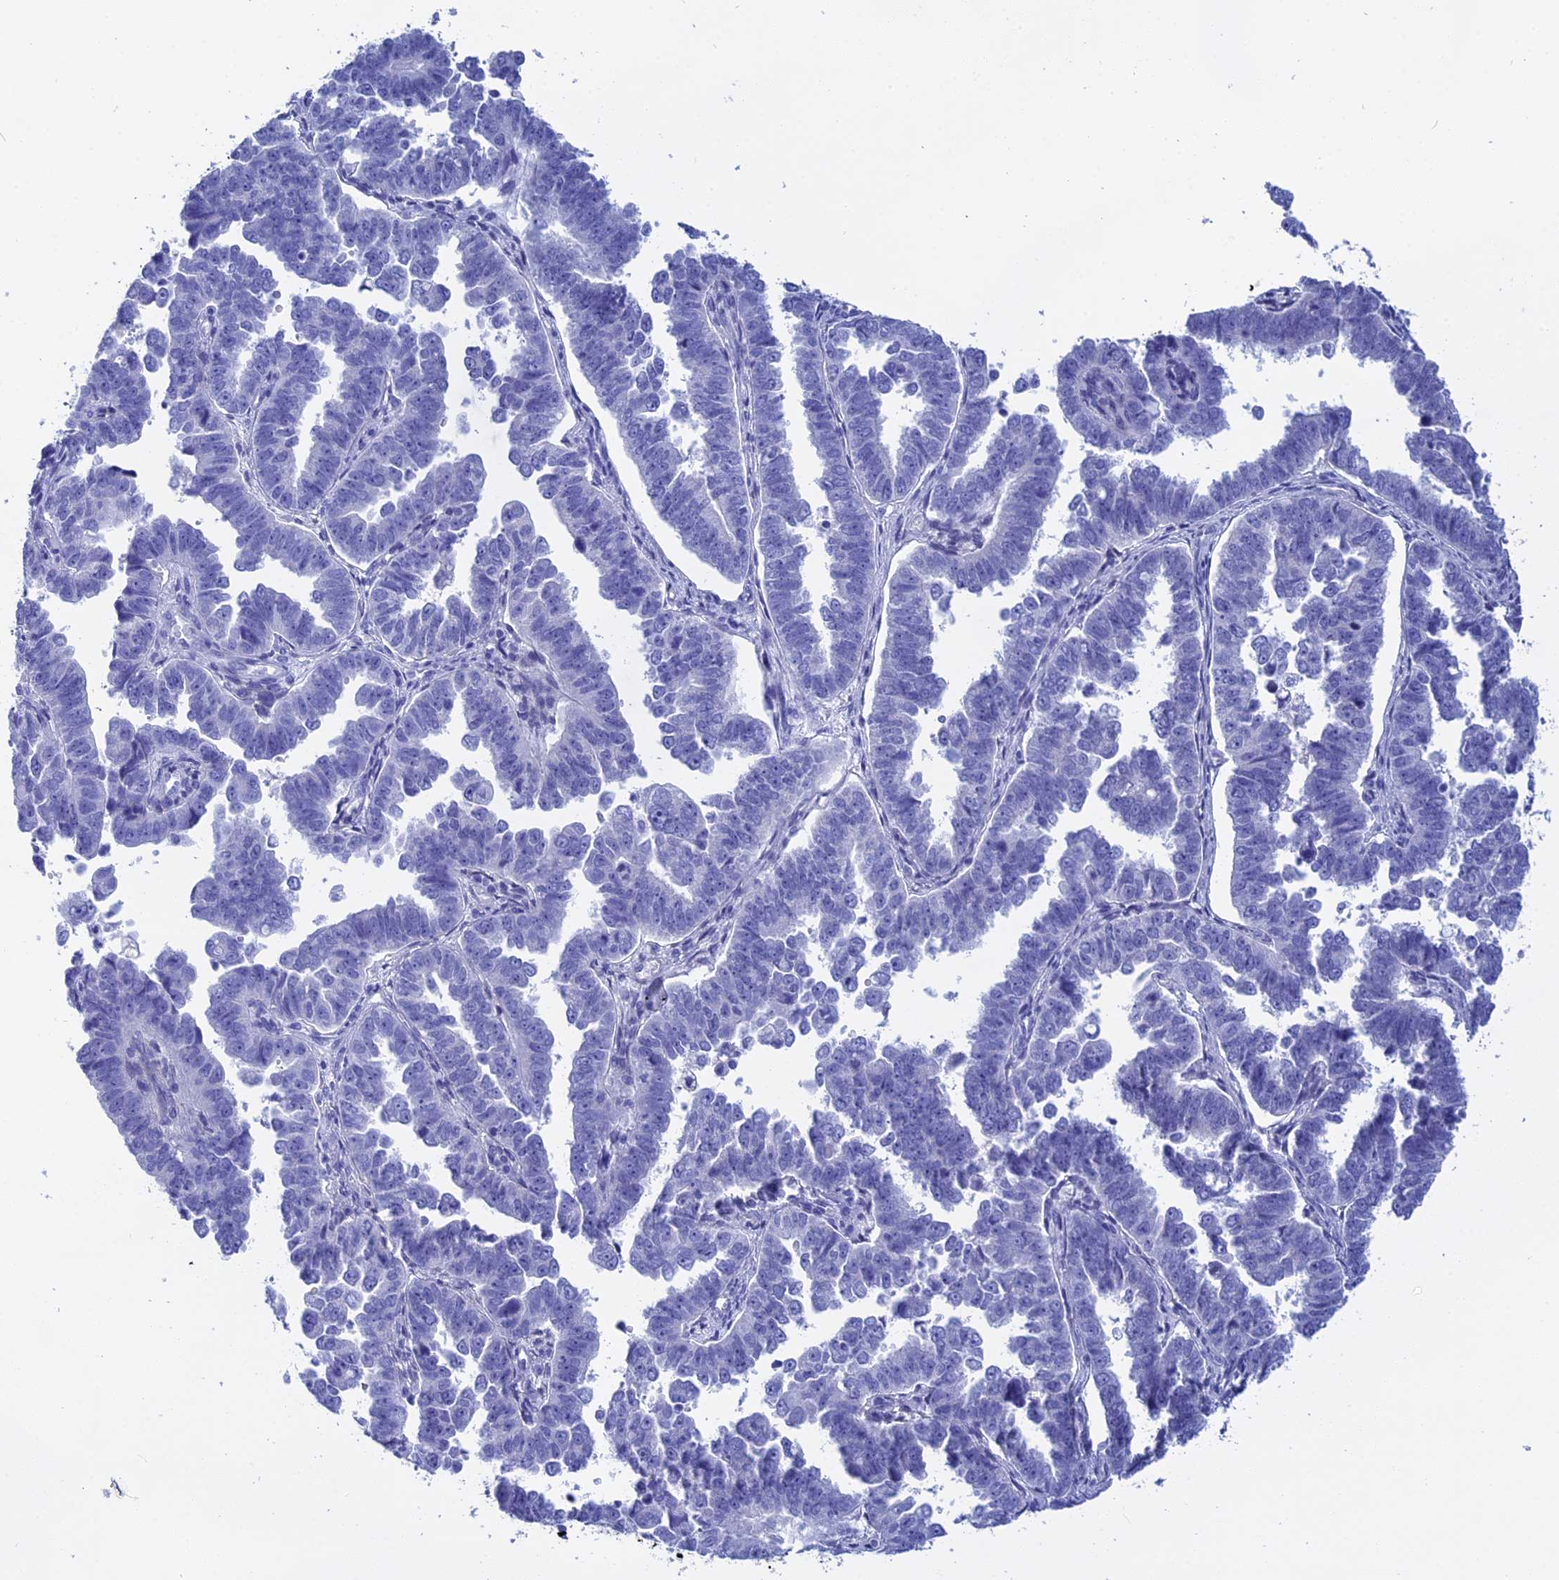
{"staining": {"intensity": "negative", "quantity": "none", "location": "none"}, "tissue": "endometrial cancer", "cell_type": "Tumor cells", "image_type": "cancer", "snomed": [{"axis": "morphology", "description": "Adenocarcinoma, NOS"}, {"axis": "topography", "description": "Endometrium"}], "caption": "A photomicrograph of human endometrial cancer is negative for staining in tumor cells.", "gene": "TEX101", "patient": {"sex": "female", "age": 75}}